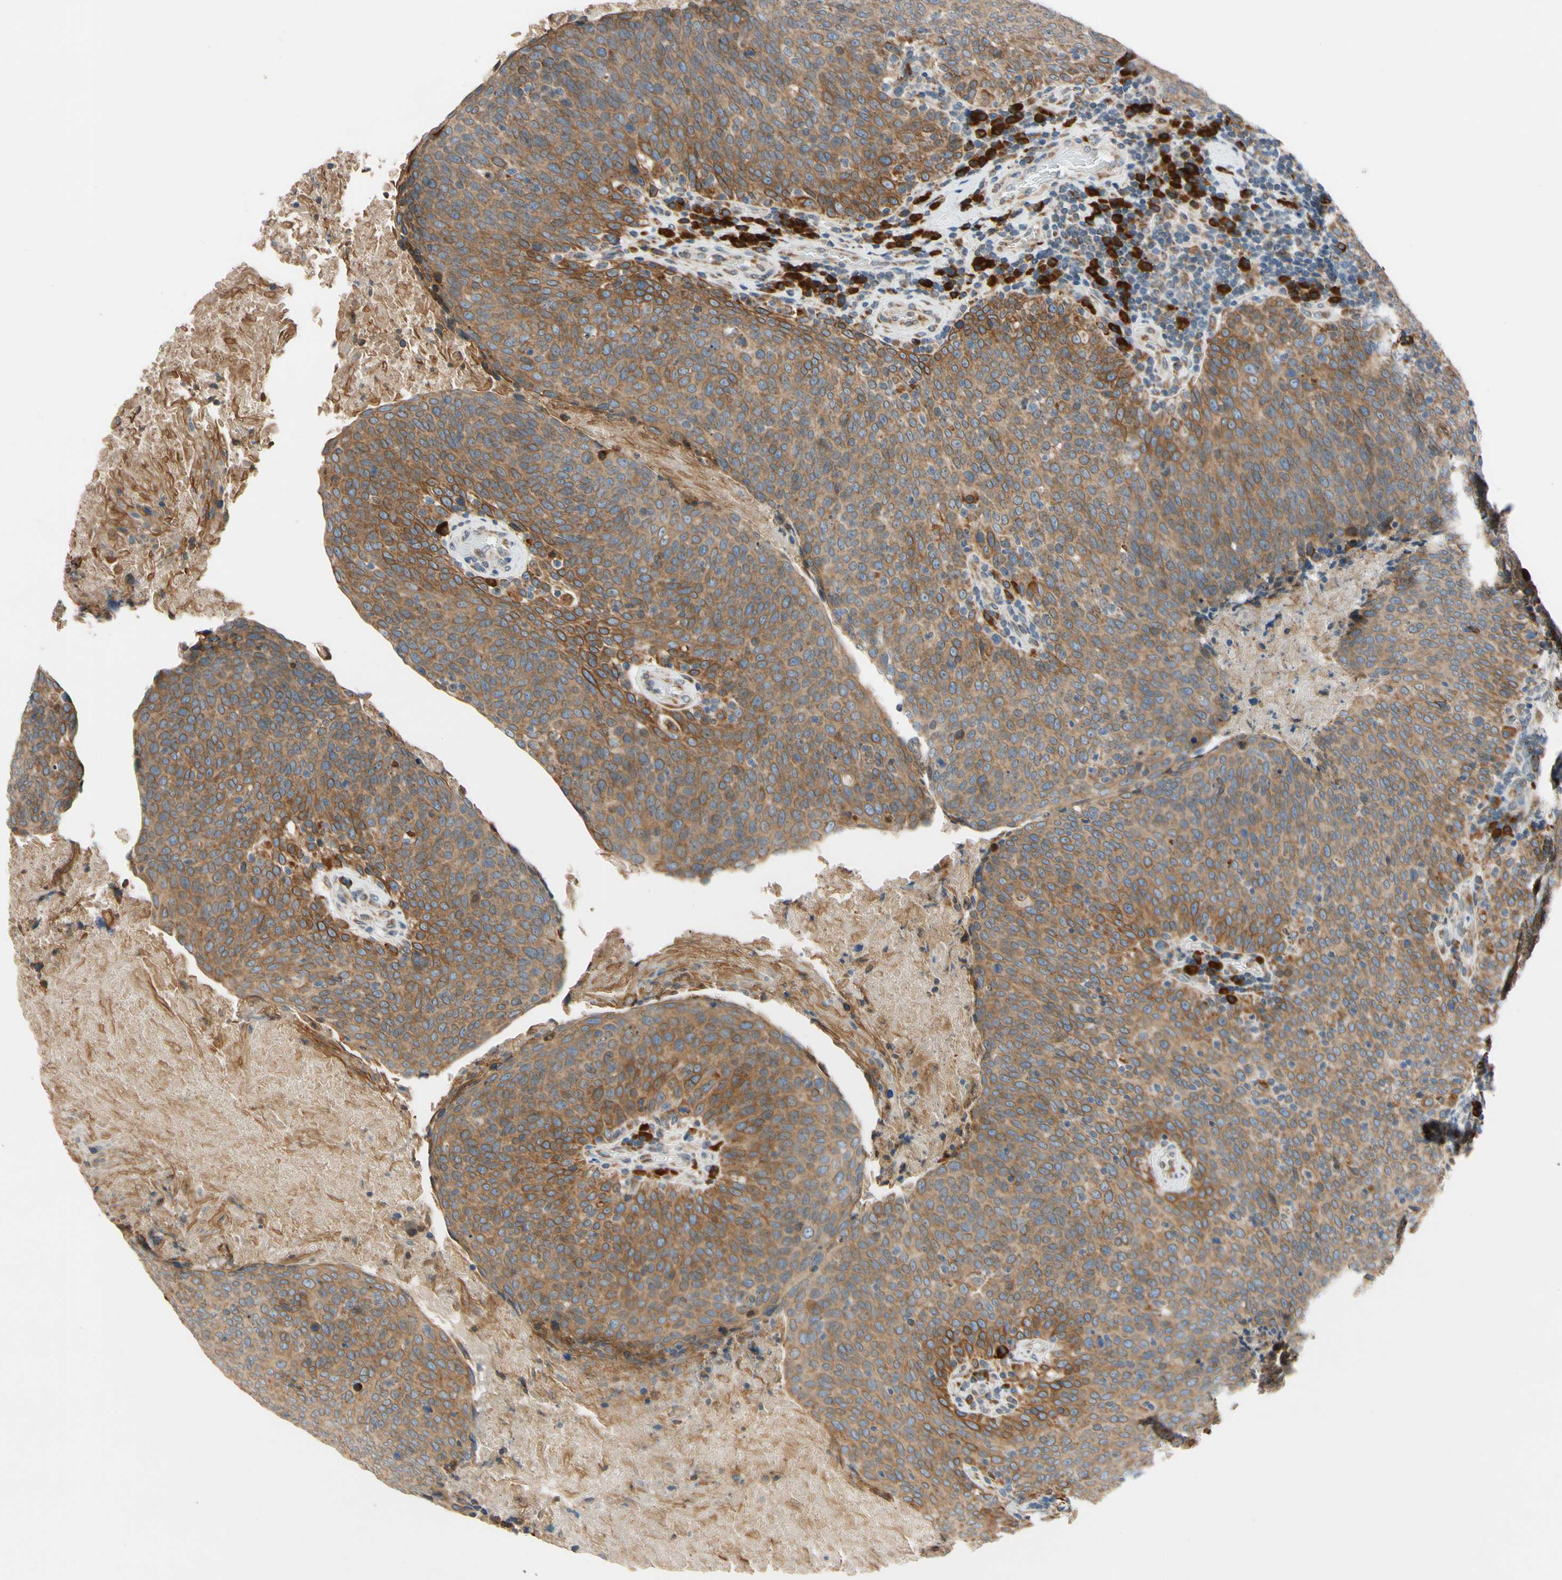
{"staining": {"intensity": "moderate", "quantity": ">75%", "location": "cytoplasmic/membranous"}, "tissue": "head and neck cancer", "cell_type": "Tumor cells", "image_type": "cancer", "snomed": [{"axis": "morphology", "description": "Squamous cell carcinoma, NOS"}, {"axis": "morphology", "description": "Squamous cell carcinoma, metastatic, NOS"}, {"axis": "topography", "description": "Lymph node"}, {"axis": "topography", "description": "Head-Neck"}], "caption": "Tumor cells exhibit moderate cytoplasmic/membranous staining in approximately >75% of cells in head and neck metastatic squamous cell carcinoma.", "gene": "RPN2", "patient": {"sex": "male", "age": 62}}